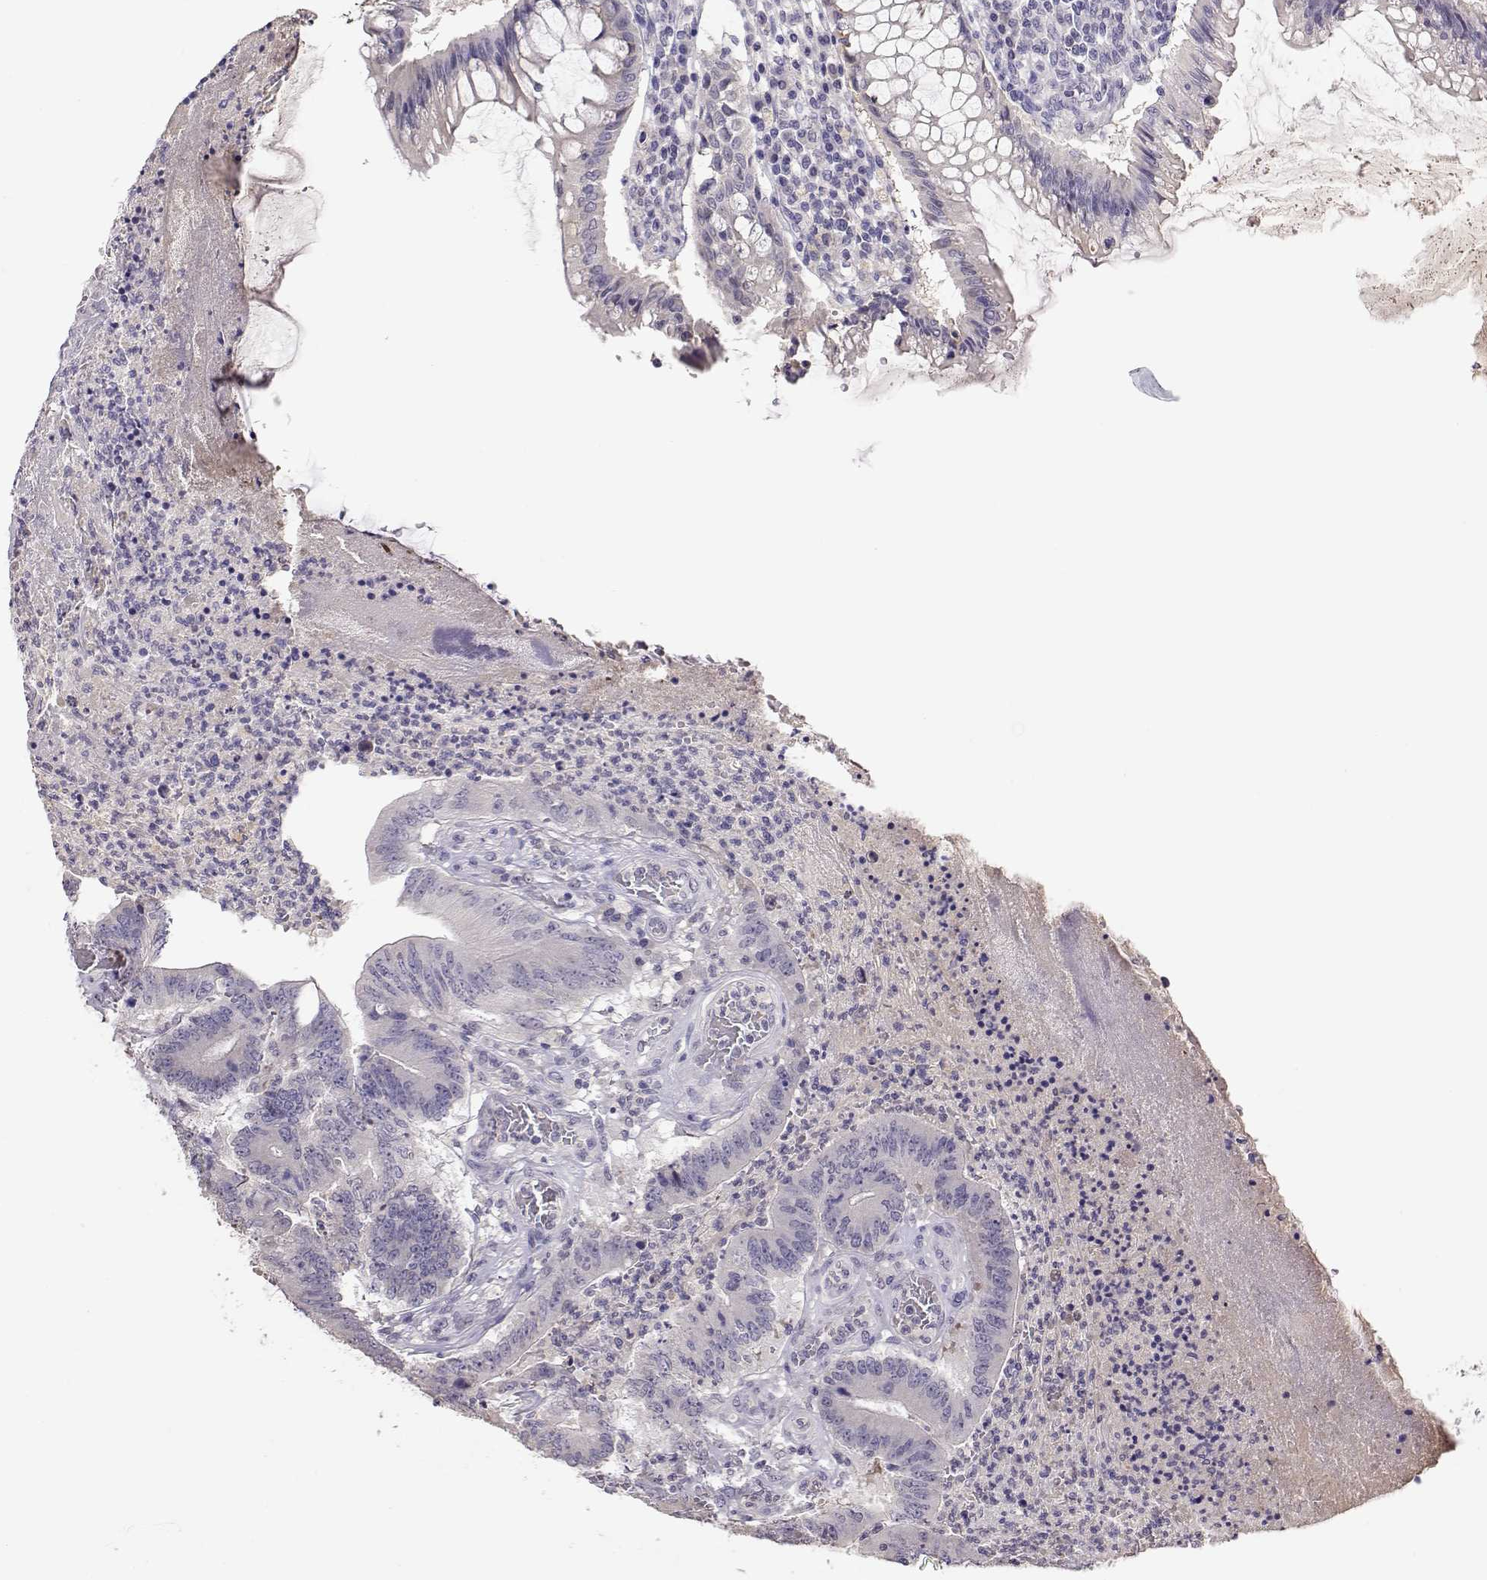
{"staining": {"intensity": "negative", "quantity": "none", "location": "none"}, "tissue": "colorectal cancer", "cell_type": "Tumor cells", "image_type": "cancer", "snomed": [{"axis": "morphology", "description": "Adenocarcinoma, NOS"}, {"axis": "topography", "description": "Colon"}], "caption": "This is a photomicrograph of immunohistochemistry staining of colorectal cancer, which shows no expression in tumor cells. (DAB (3,3'-diaminobenzidine) immunohistochemistry visualized using brightfield microscopy, high magnification).", "gene": "TACR1", "patient": {"sex": "female", "age": 70}}